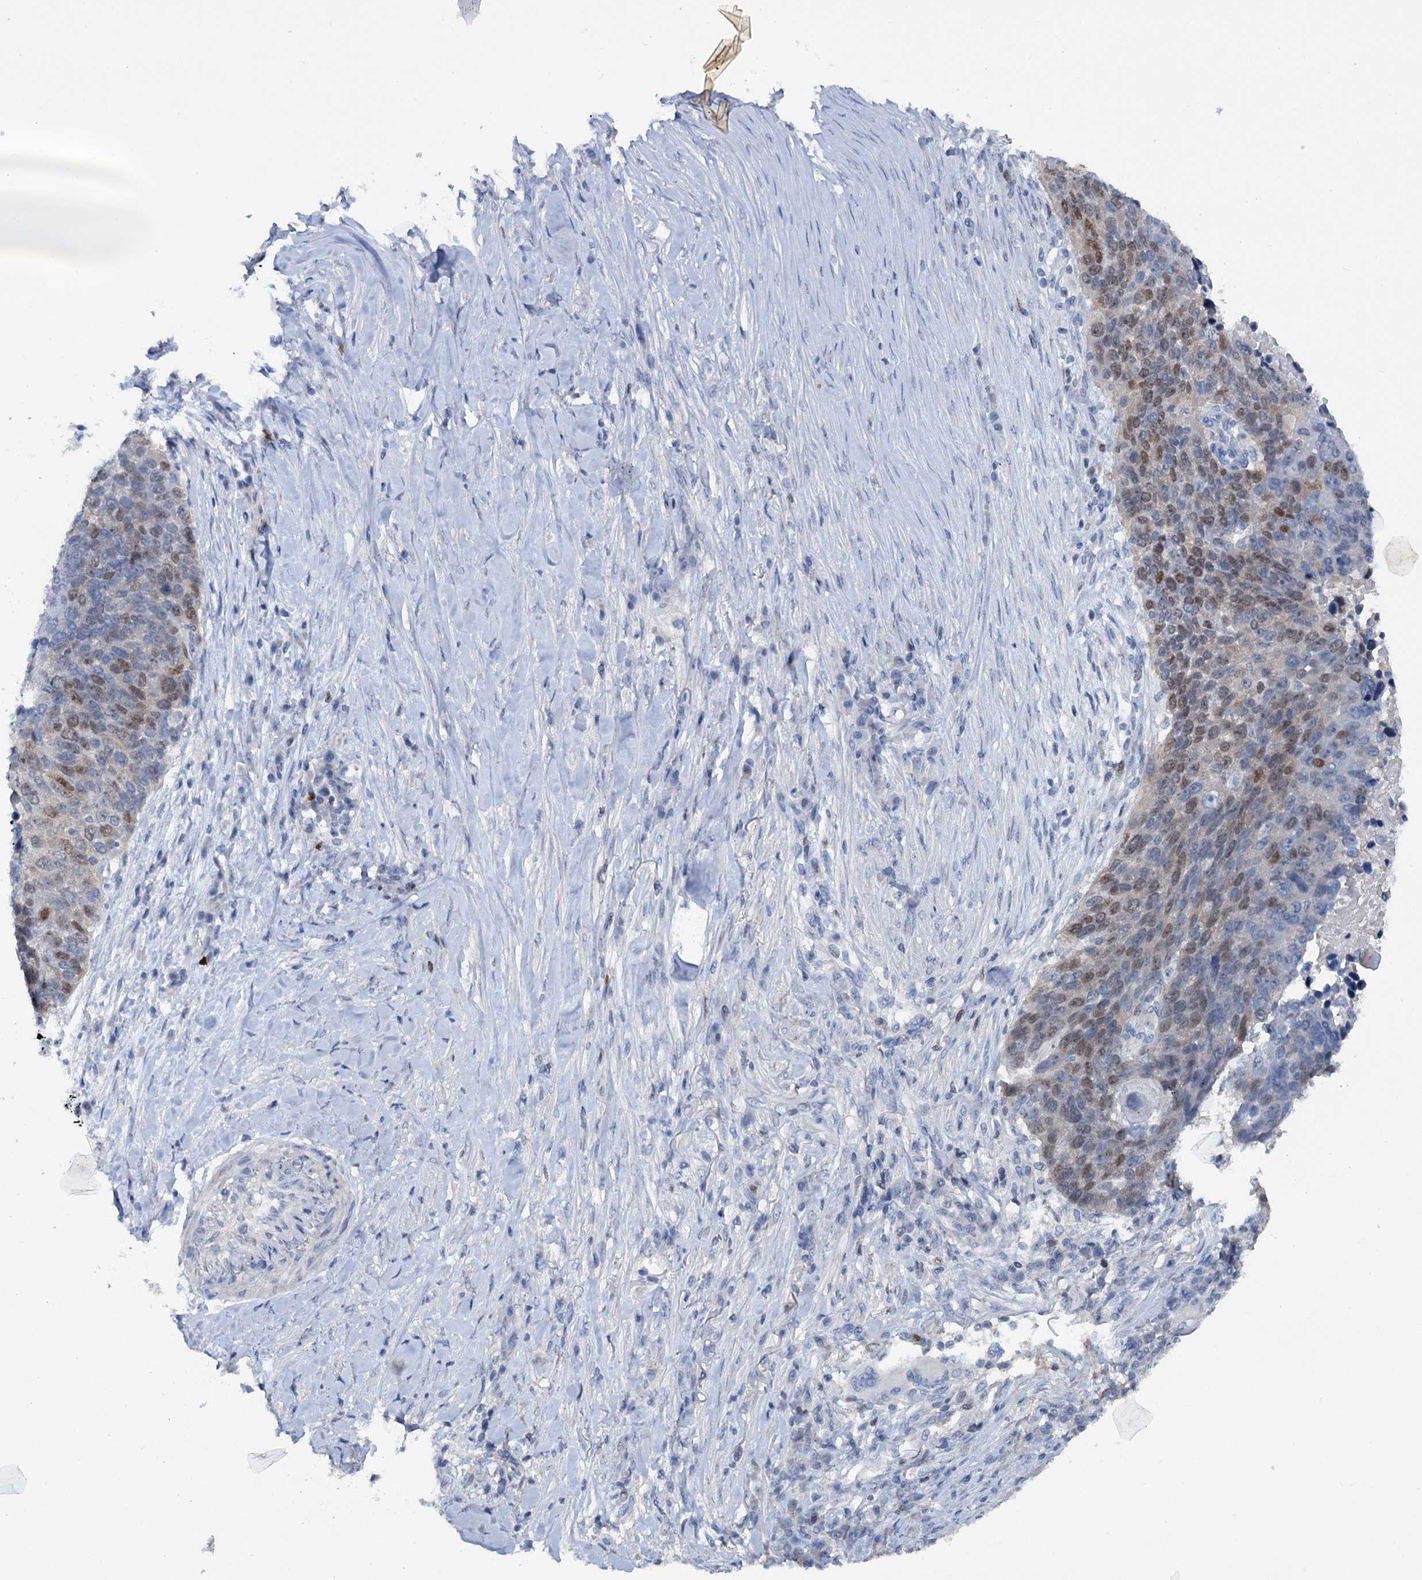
{"staining": {"intensity": "moderate", "quantity": "25%-75%", "location": "nuclear"}, "tissue": "lung cancer", "cell_type": "Tumor cells", "image_type": "cancer", "snomed": [{"axis": "morphology", "description": "Normal tissue, NOS"}, {"axis": "morphology", "description": "Squamous cell carcinoma, NOS"}, {"axis": "topography", "description": "Lymph node"}, {"axis": "topography", "description": "Lung"}], "caption": "DAB (3,3'-diaminobenzidine) immunohistochemical staining of squamous cell carcinoma (lung) displays moderate nuclear protein positivity in approximately 25%-75% of tumor cells.", "gene": "FAM111B", "patient": {"sex": "male", "age": 66}}